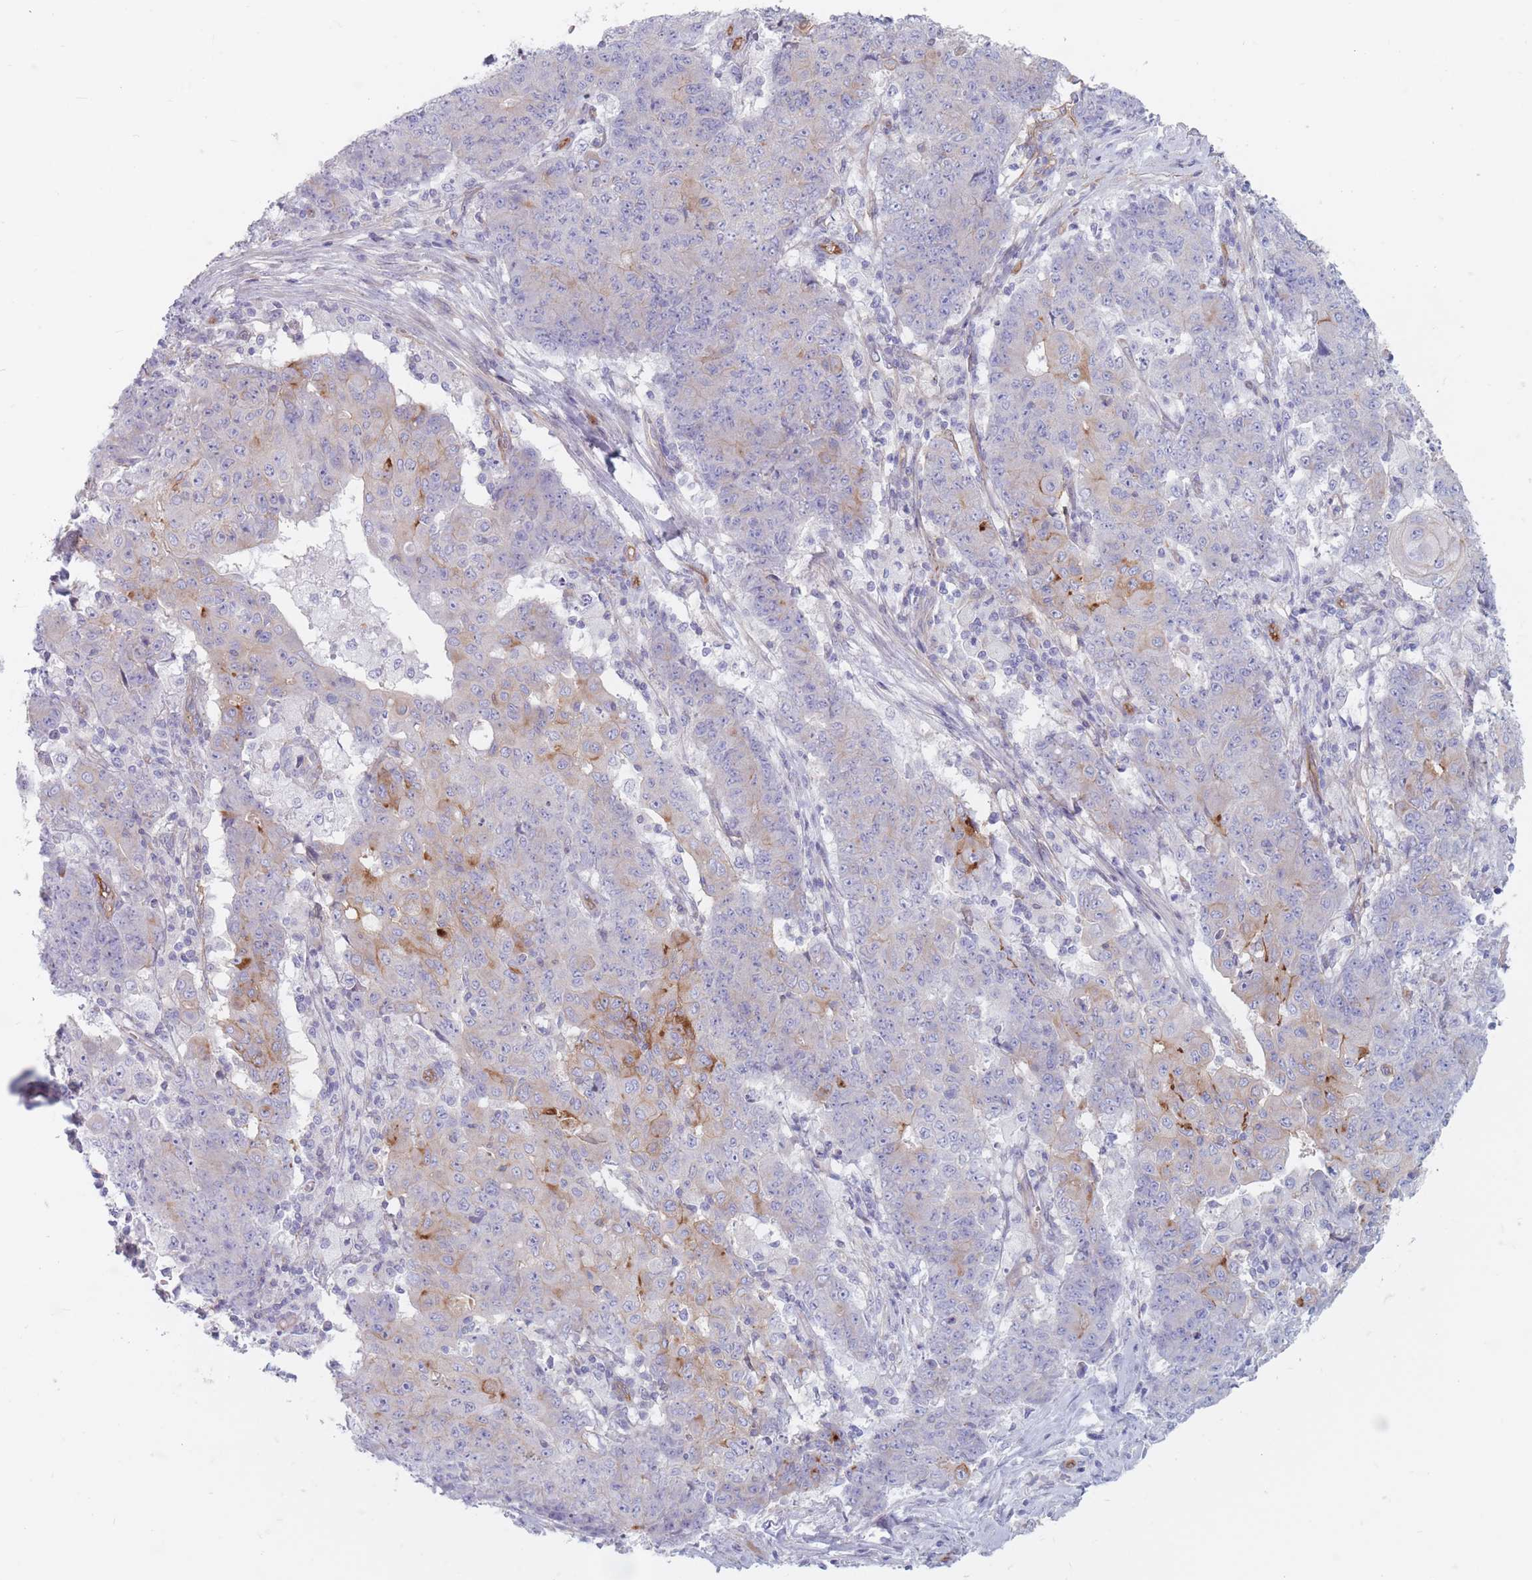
{"staining": {"intensity": "moderate", "quantity": "<25%", "location": "cytoplasmic/membranous"}, "tissue": "ovarian cancer", "cell_type": "Tumor cells", "image_type": "cancer", "snomed": [{"axis": "morphology", "description": "Carcinoma, endometroid"}, {"axis": "topography", "description": "Ovary"}], "caption": "About <25% of tumor cells in ovarian cancer exhibit moderate cytoplasmic/membranous protein expression as visualized by brown immunohistochemical staining.", "gene": "PLPP1", "patient": {"sex": "female", "age": 42}}